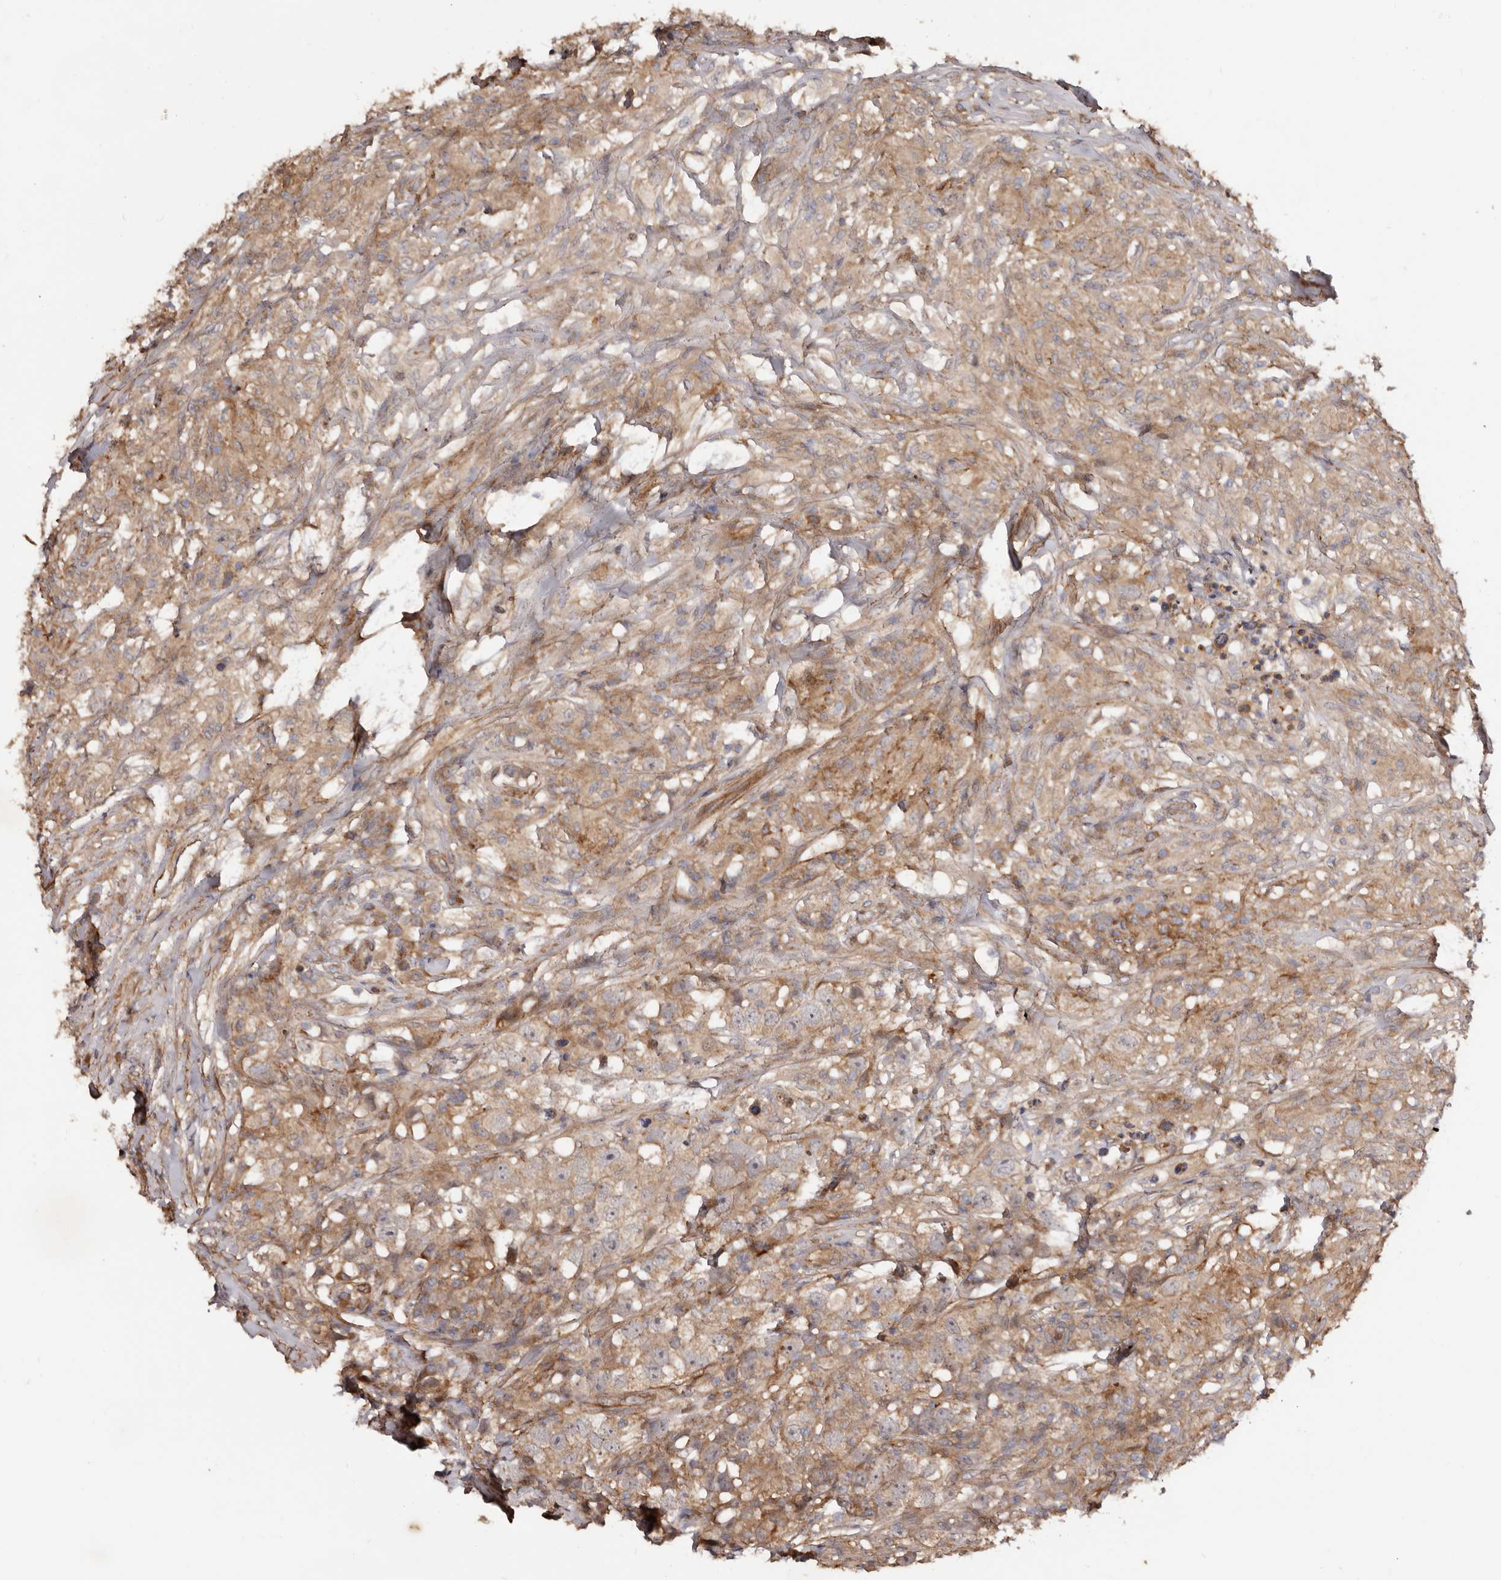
{"staining": {"intensity": "weak", "quantity": ">75%", "location": "cytoplasmic/membranous"}, "tissue": "testis cancer", "cell_type": "Tumor cells", "image_type": "cancer", "snomed": [{"axis": "morphology", "description": "Seminoma, NOS"}, {"axis": "topography", "description": "Testis"}], "caption": "Immunohistochemistry of human testis cancer (seminoma) reveals low levels of weak cytoplasmic/membranous expression in approximately >75% of tumor cells. (Stains: DAB (3,3'-diaminobenzidine) in brown, nuclei in blue, Microscopy: brightfield microscopy at high magnification).", "gene": "GTPBP1", "patient": {"sex": "male", "age": 49}}